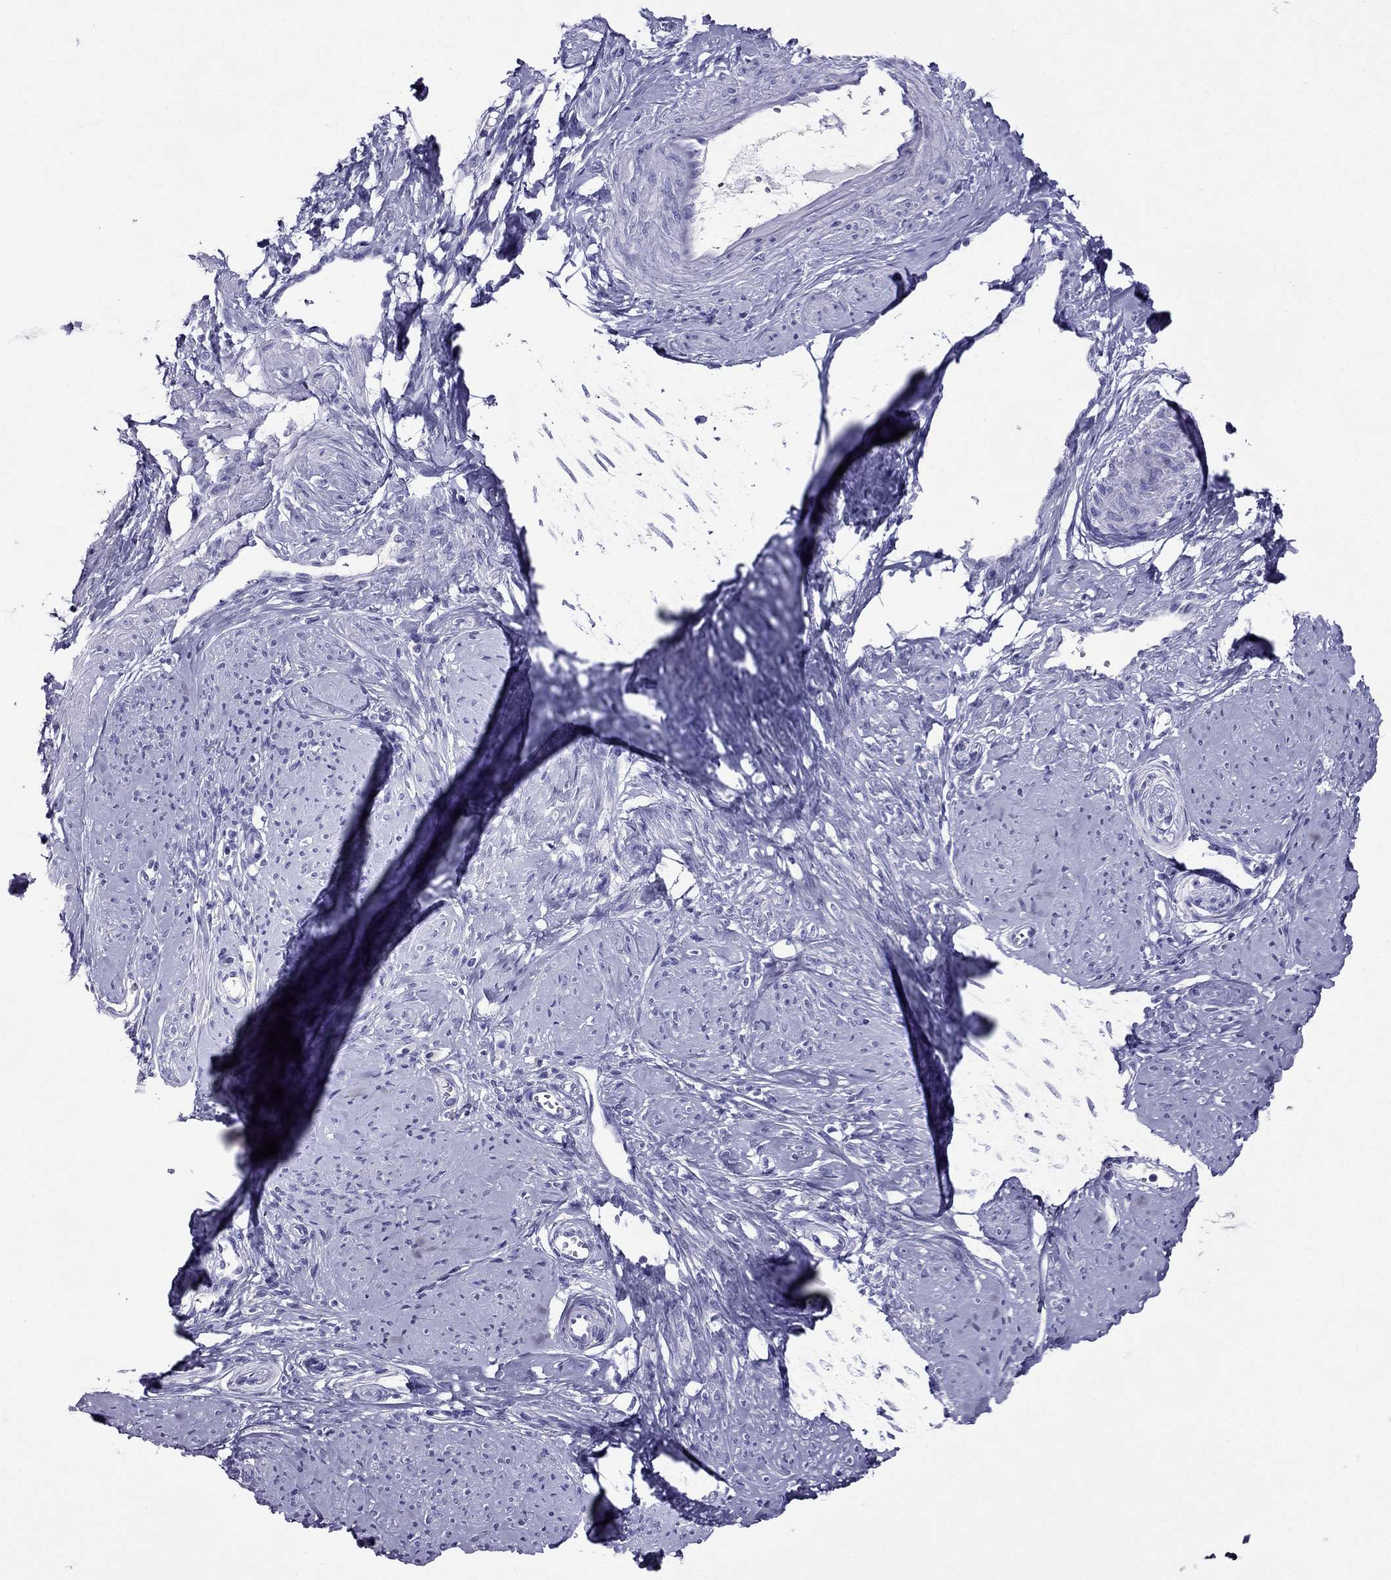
{"staining": {"intensity": "negative", "quantity": "none", "location": "none"}, "tissue": "smooth muscle", "cell_type": "Smooth muscle cells", "image_type": "normal", "snomed": [{"axis": "morphology", "description": "Normal tissue, NOS"}, {"axis": "topography", "description": "Smooth muscle"}], "caption": "High power microscopy photomicrograph of an immunohistochemistry (IHC) histopathology image of normal smooth muscle, revealing no significant staining in smooth muscle cells.", "gene": "ZNF541", "patient": {"sex": "female", "age": 48}}